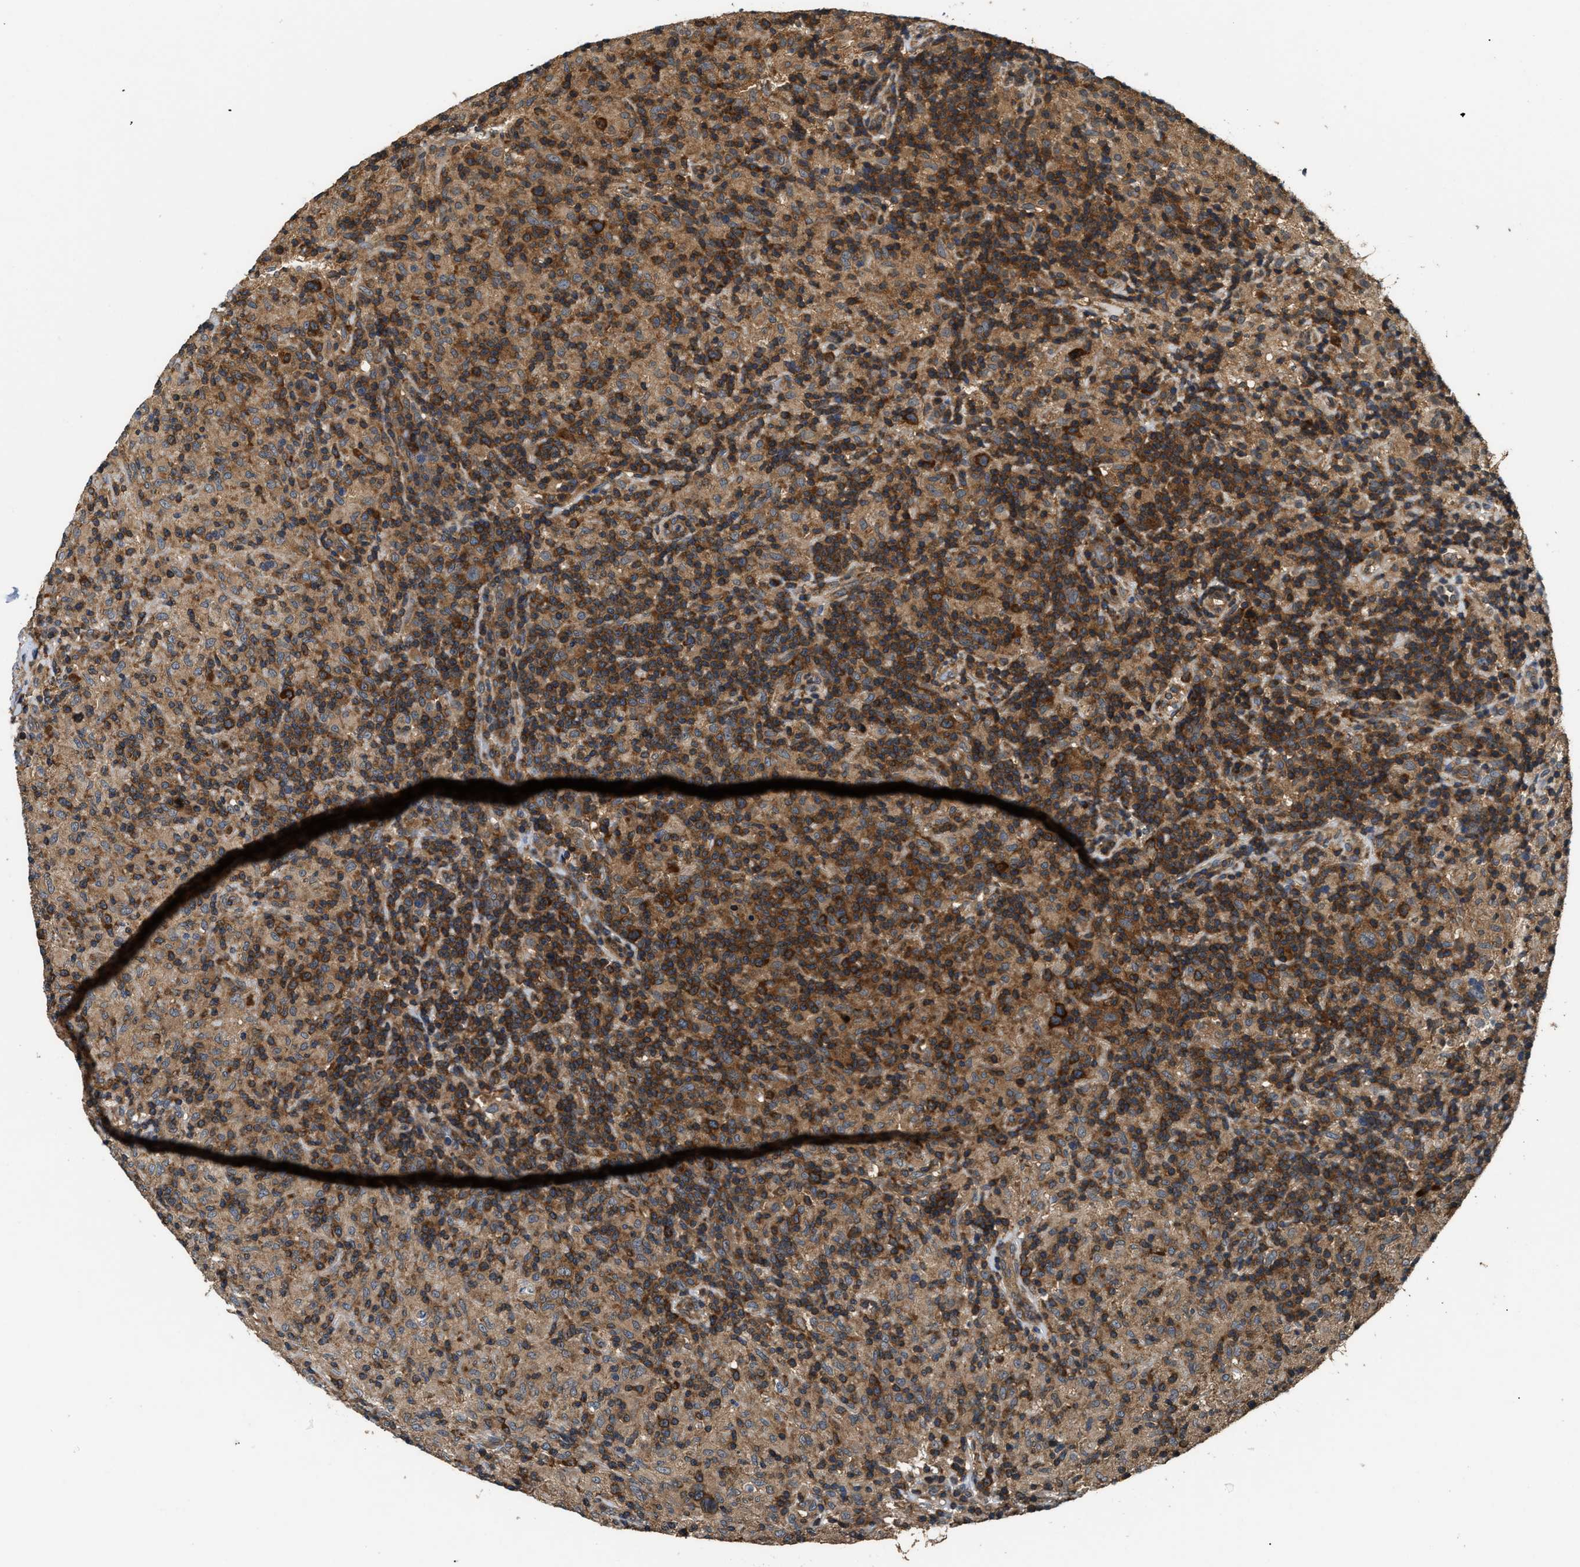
{"staining": {"intensity": "strong", "quantity": ">75%", "location": "cytoplasmic/membranous"}, "tissue": "lymphoma", "cell_type": "Tumor cells", "image_type": "cancer", "snomed": [{"axis": "morphology", "description": "Hodgkin's disease, NOS"}, {"axis": "topography", "description": "Lymph node"}], "caption": "Brown immunohistochemical staining in human Hodgkin's disease exhibits strong cytoplasmic/membranous staining in about >75% of tumor cells. (DAB IHC with brightfield microscopy, high magnification).", "gene": "DNAJC2", "patient": {"sex": "male", "age": 70}}